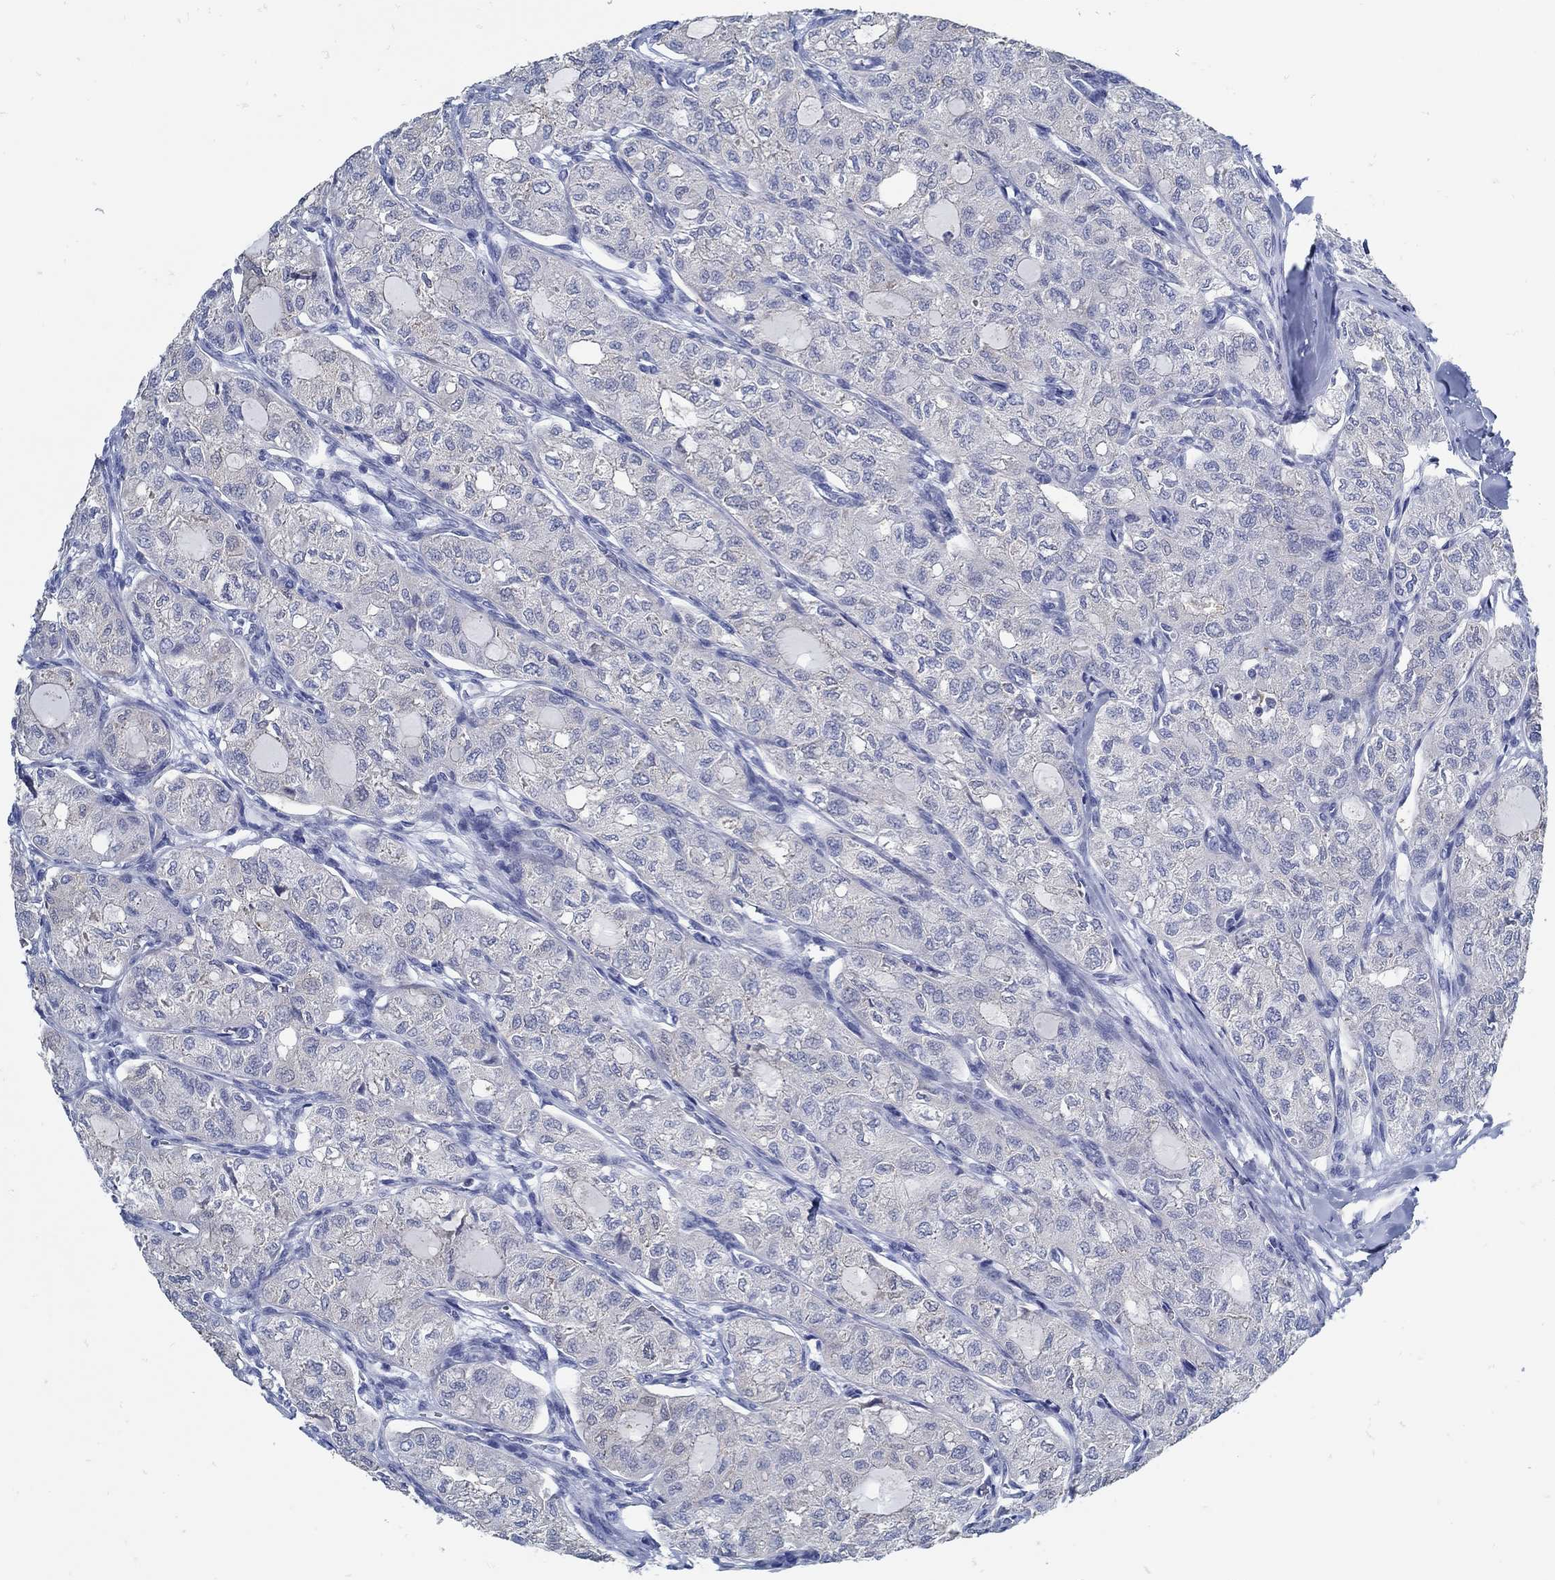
{"staining": {"intensity": "negative", "quantity": "none", "location": "none"}, "tissue": "thyroid cancer", "cell_type": "Tumor cells", "image_type": "cancer", "snomed": [{"axis": "morphology", "description": "Follicular adenoma carcinoma, NOS"}, {"axis": "topography", "description": "Thyroid gland"}], "caption": "DAB (3,3'-diaminobenzidine) immunohistochemical staining of follicular adenoma carcinoma (thyroid) shows no significant positivity in tumor cells. (Brightfield microscopy of DAB (3,3'-diaminobenzidine) IHC at high magnification).", "gene": "ZFAND4", "patient": {"sex": "male", "age": 75}}